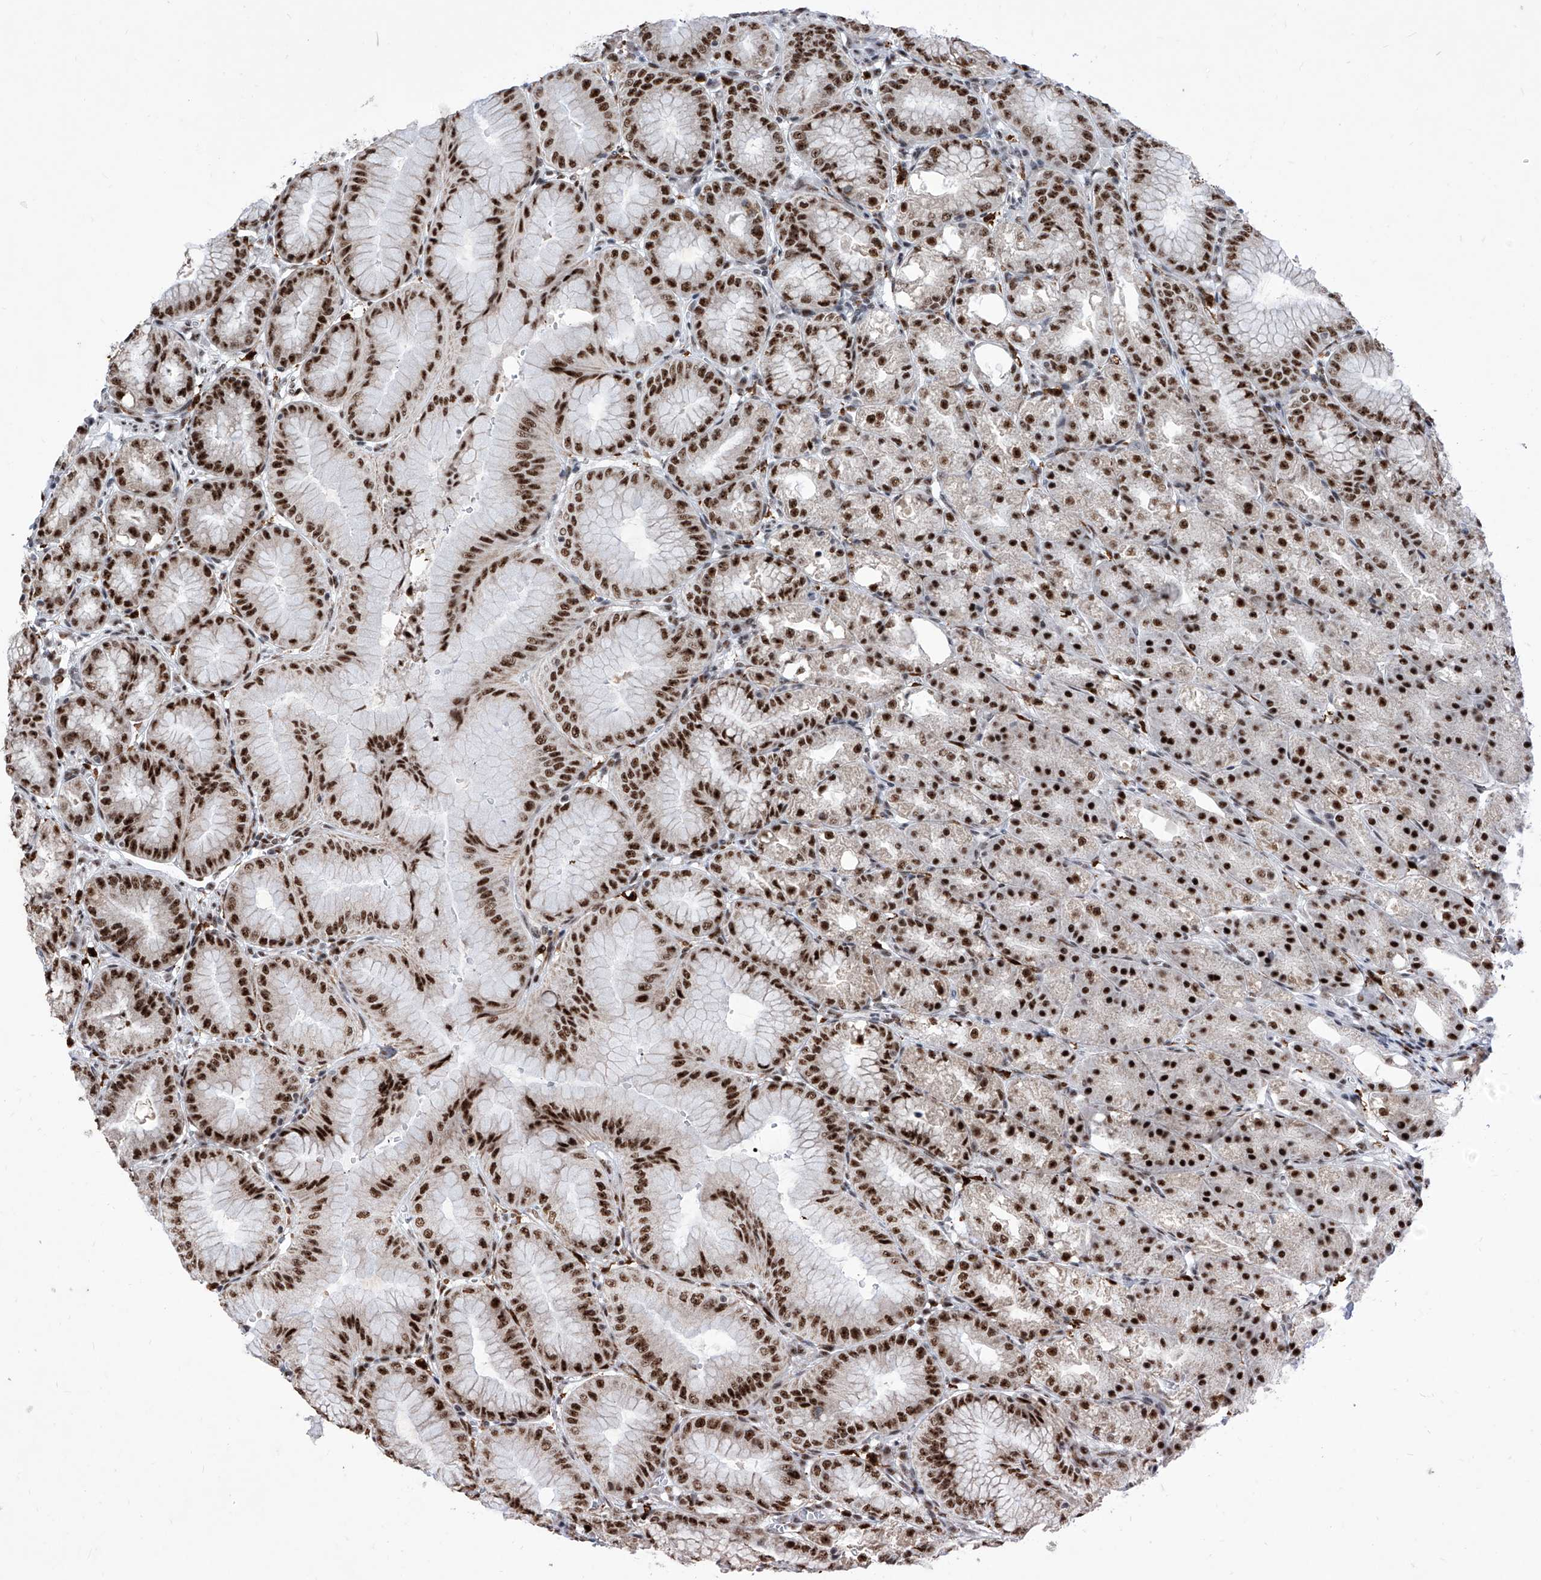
{"staining": {"intensity": "strong", "quantity": ">75%", "location": "nuclear"}, "tissue": "stomach", "cell_type": "Glandular cells", "image_type": "normal", "snomed": [{"axis": "morphology", "description": "Normal tissue, NOS"}, {"axis": "topography", "description": "Stomach, lower"}], "caption": "DAB (3,3'-diaminobenzidine) immunohistochemical staining of benign human stomach exhibits strong nuclear protein positivity in approximately >75% of glandular cells.", "gene": "PHF5A", "patient": {"sex": "male", "age": 71}}